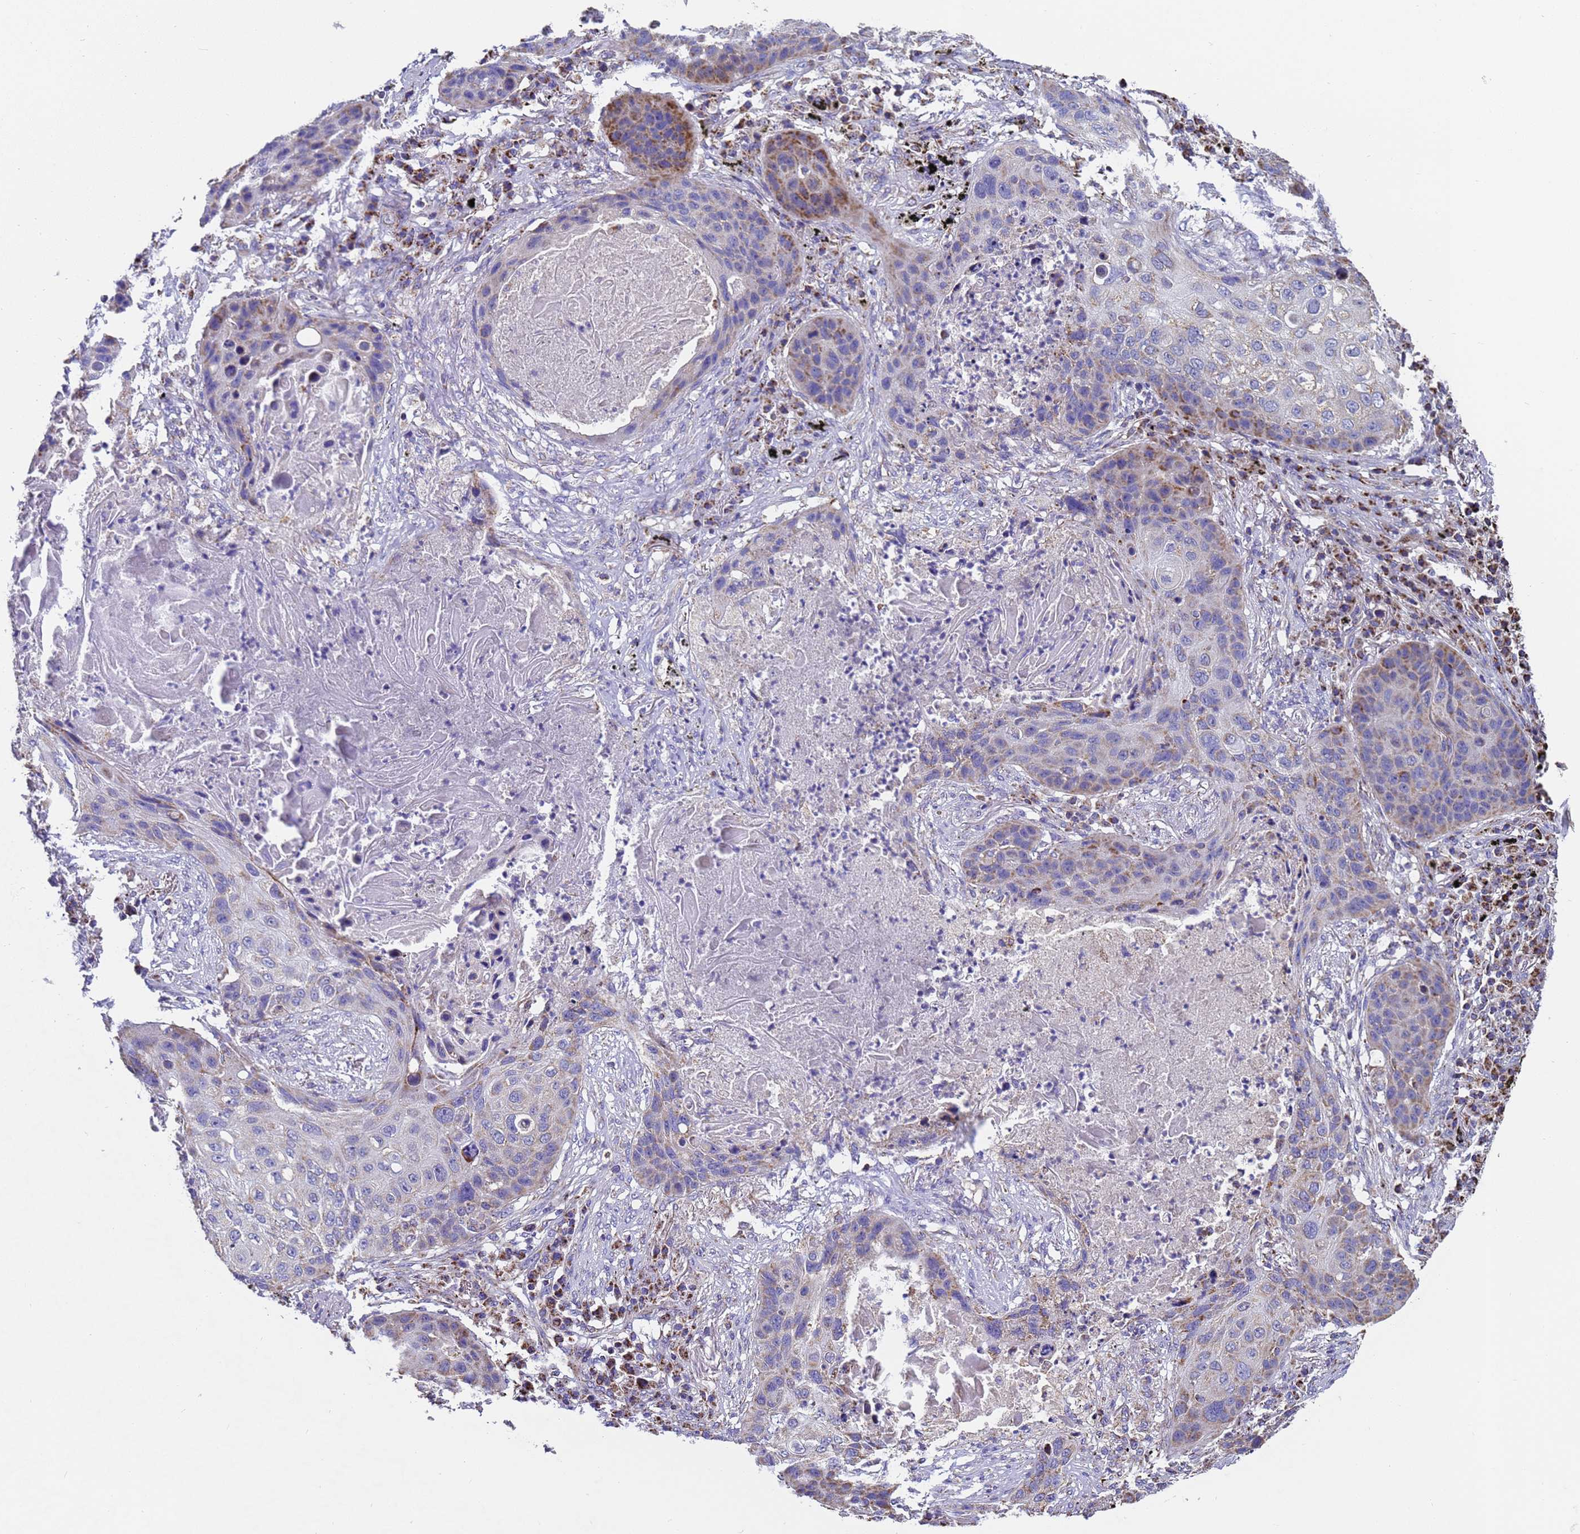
{"staining": {"intensity": "strong", "quantity": "<25%", "location": "cytoplasmic/membranous"}, "tissue": "lung cancer", "cell_type": "Tumor cells", "image_type": "cancer", "snomed": [{"axis": "morphology", "description": "Squamous cell carcinoma, NOS"}, {"axis": "topography", "description": "Lung"}], "caption": "Tumor cells display medium levels of strong cytoplasmic/membranous staining in about <25% of cells in lung cancer. (brown staining indicates protein expression, while blue staining denotes nuclei).", "gene": "MRPS12", "patient": {"sex": "female", "age": 63}}